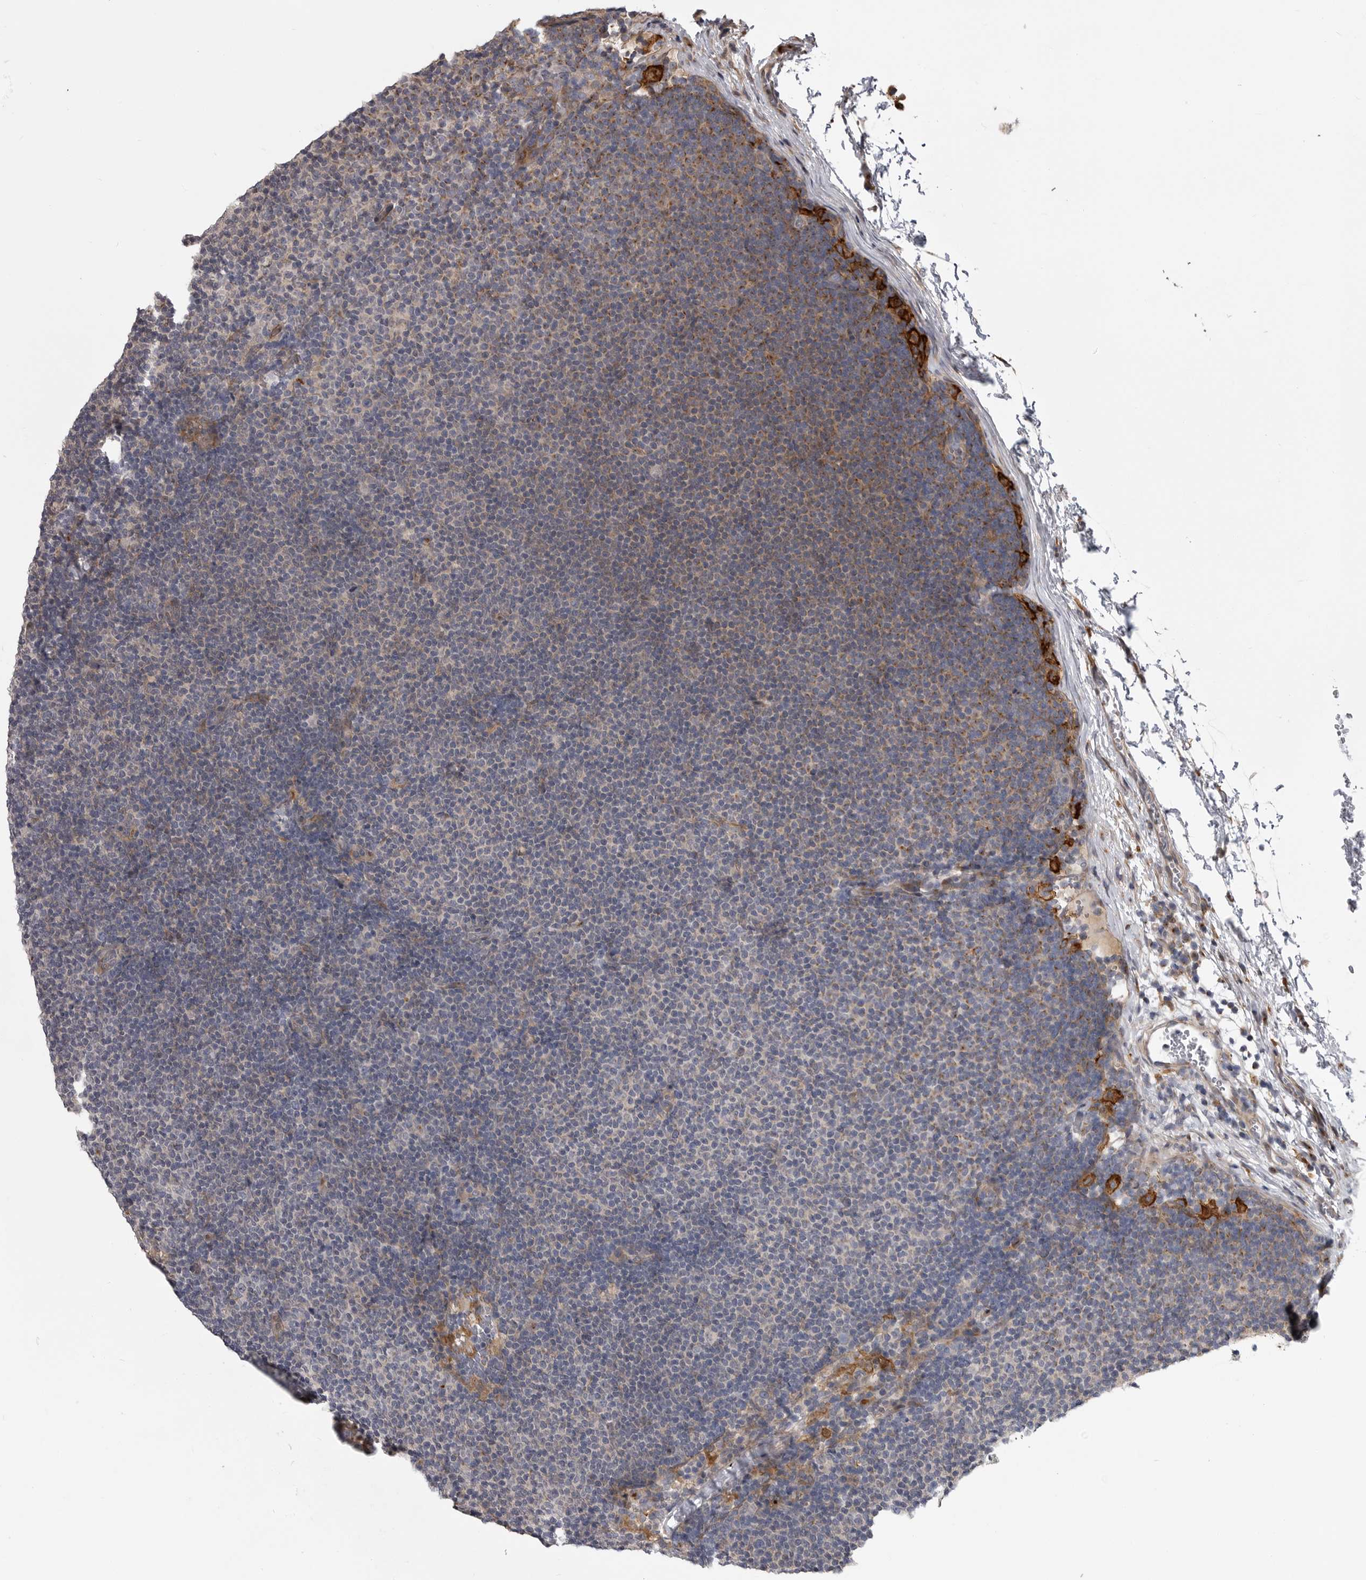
{"staining": {"intensity": "weak", "quantity": "<25%", "location": "cytoplasmic/membranous"}, "tissue": "lymphoma", "cell_type": "Tumor cells", "image_type": "cancer", "snomed": [{"axis": "morphology", "description": "Malignant lymphoma, non-Hodgkin's type, Low grade"}, {"axis": "topography", "description": "Lymph node"}], "caption": "Immunohistochemistry histopathology image of human lymphoma stained for a protein (brown), which displays no positivity in tumor cells.", "gene": "ZNRF1", "patient": {"sex": "female", "age": 53}}